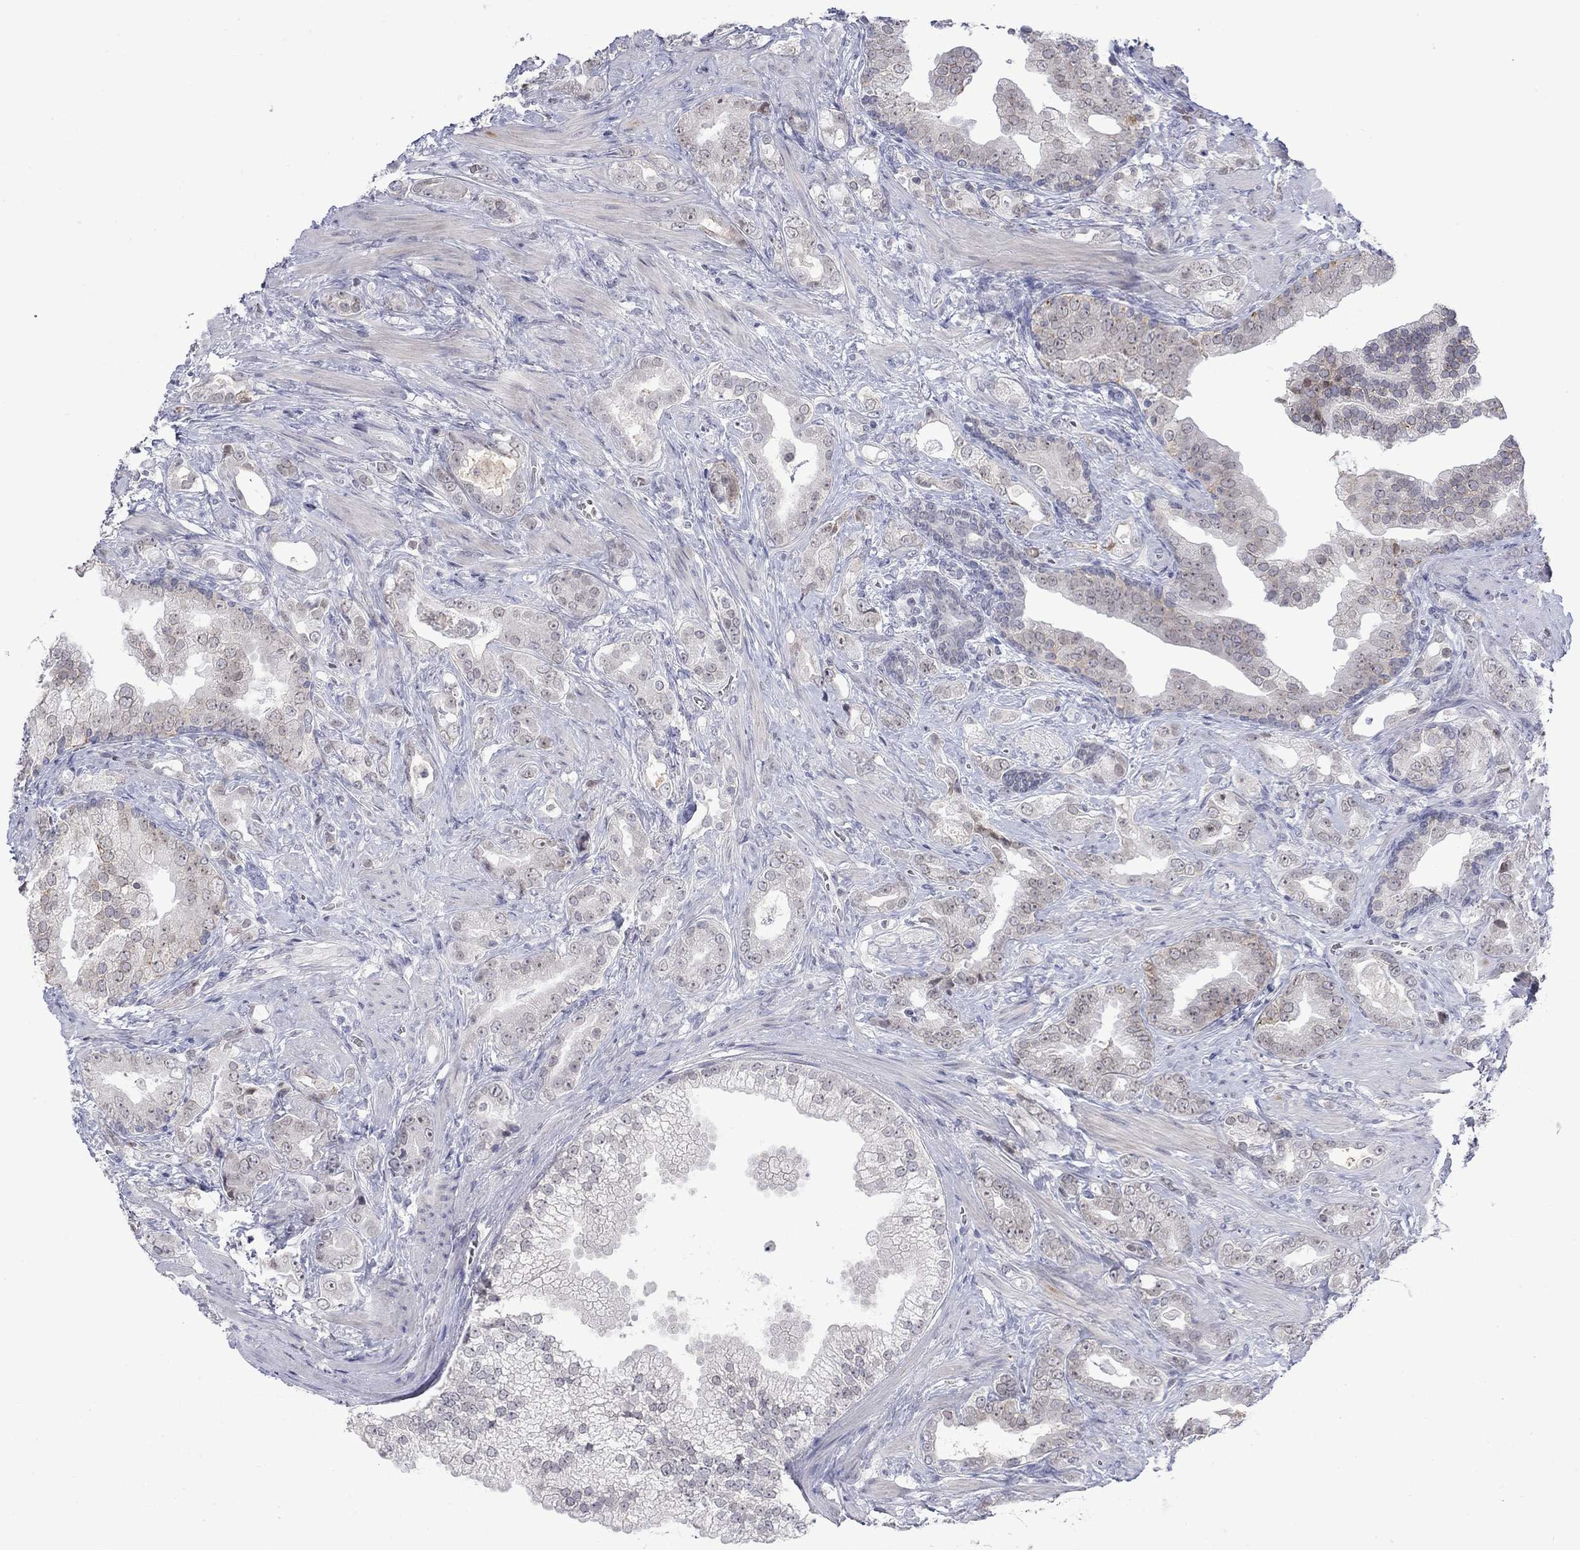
{"staining": {"intensity": "negative", "quantity": "none", "location": "none"}, "tissue": "prostate cancer", "cell_type": "Tumor cells", "image_type": "cancer", "snomed": [{"axis": "morphology", "description": "Adenocarcinoma, NOS"}, {"axis": "topography", "description": "Prostate"}], "caption": "DAB (3,3'-diaminobenzidine) immunohistochemical staining of human prostate adenocarcinoma displays no significant expression in tumor cells.", "gene": "NSMF", "patient": {"sex": "male", "age": 57}}